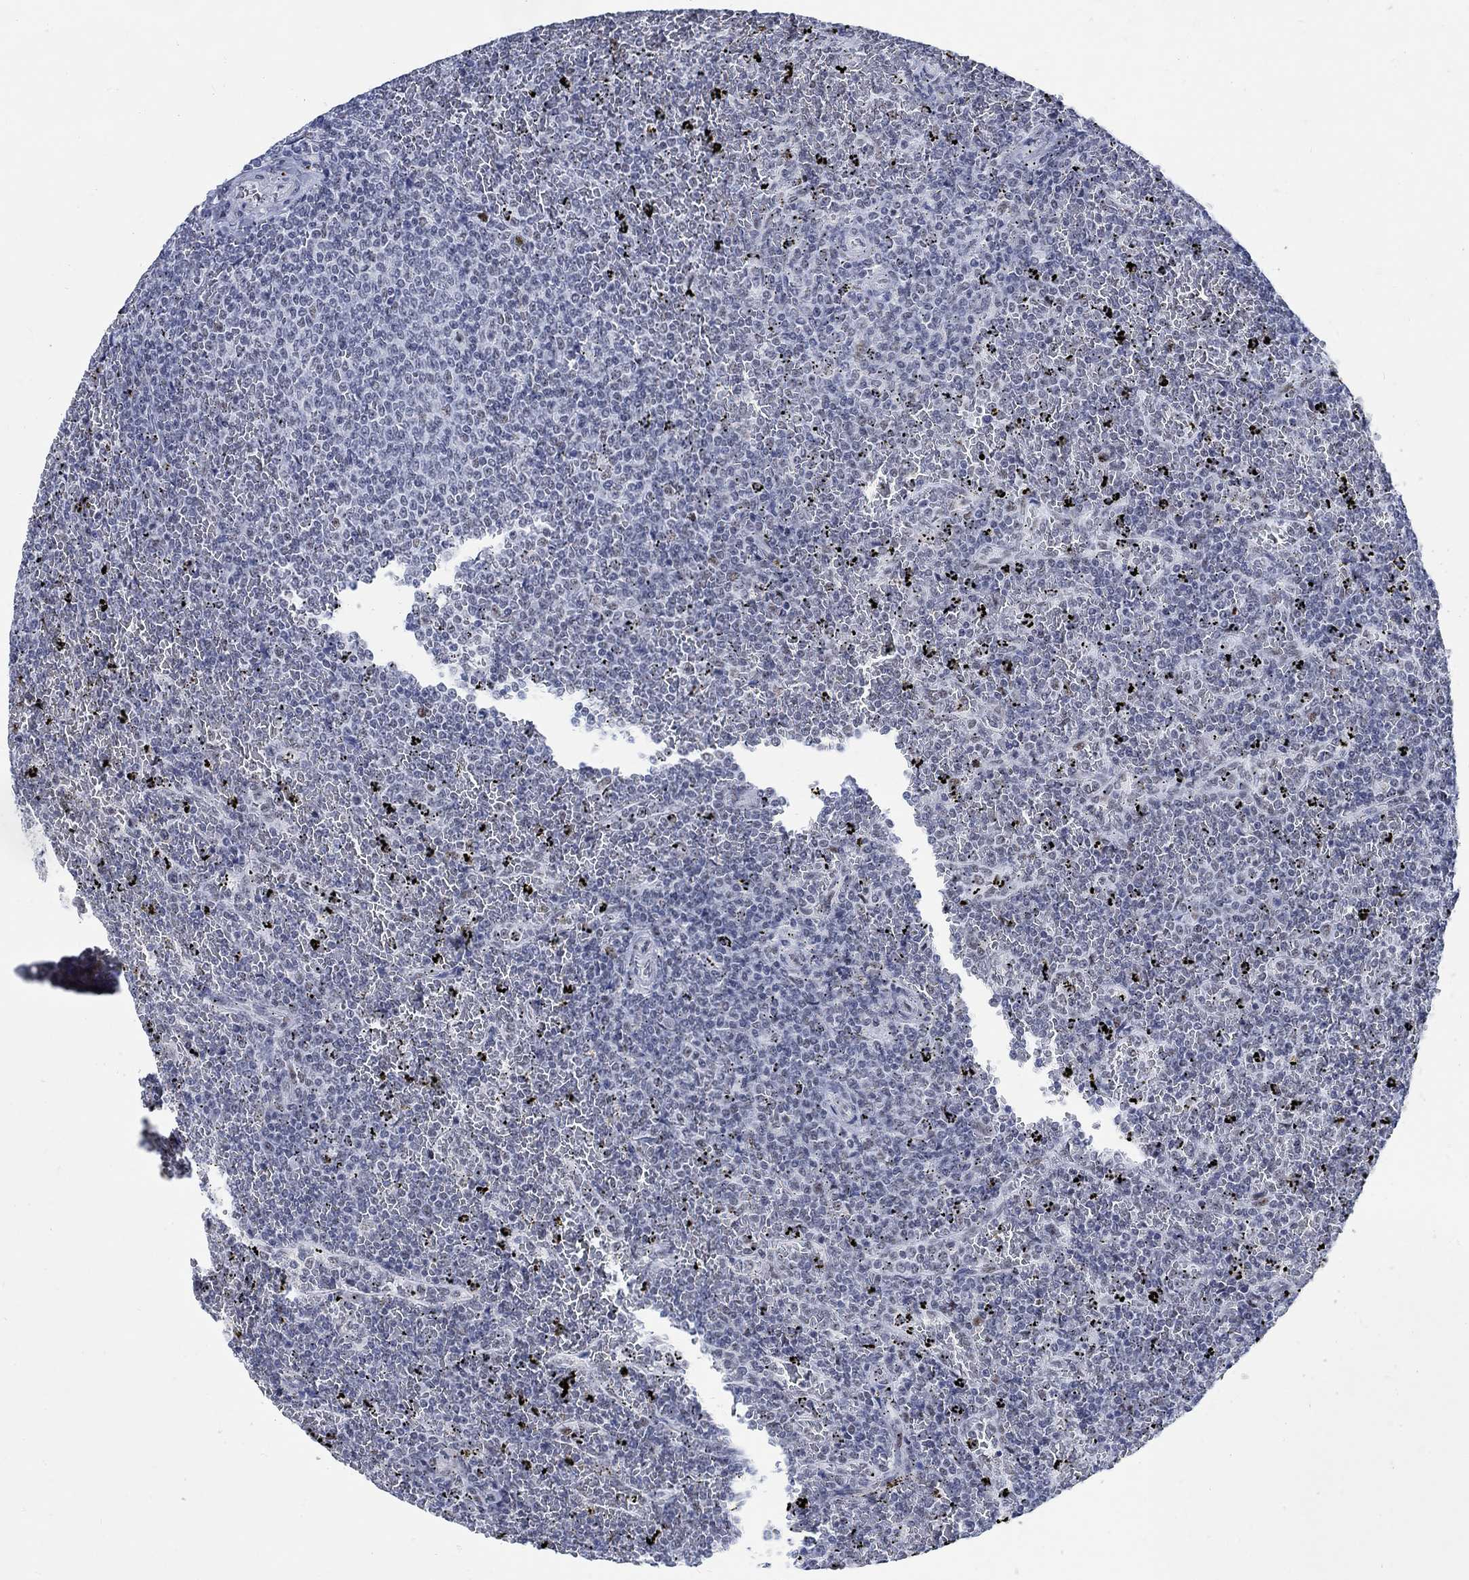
{"staining": {"intensity": "negative", "quantity": "none", "location": "none"}, "tissue": "lymphoma", "cell_type": "Tumor cells", "image_type": "cancer", "snomed": [{"axis": "morphology", "description": "Malignant lymphoma, non-Hodgkin's type, Low grade"}, {"axis": "topography", "description": "Spleen"}], "caption": "High power microscopy image of an IHC micrograph of lymphoma, revealing no significant expression in tumor cells. (DAB IHC with hematoxylin counter stain).", "gene": "DLK1", "patient": {"sex": "female", "age": 77}}